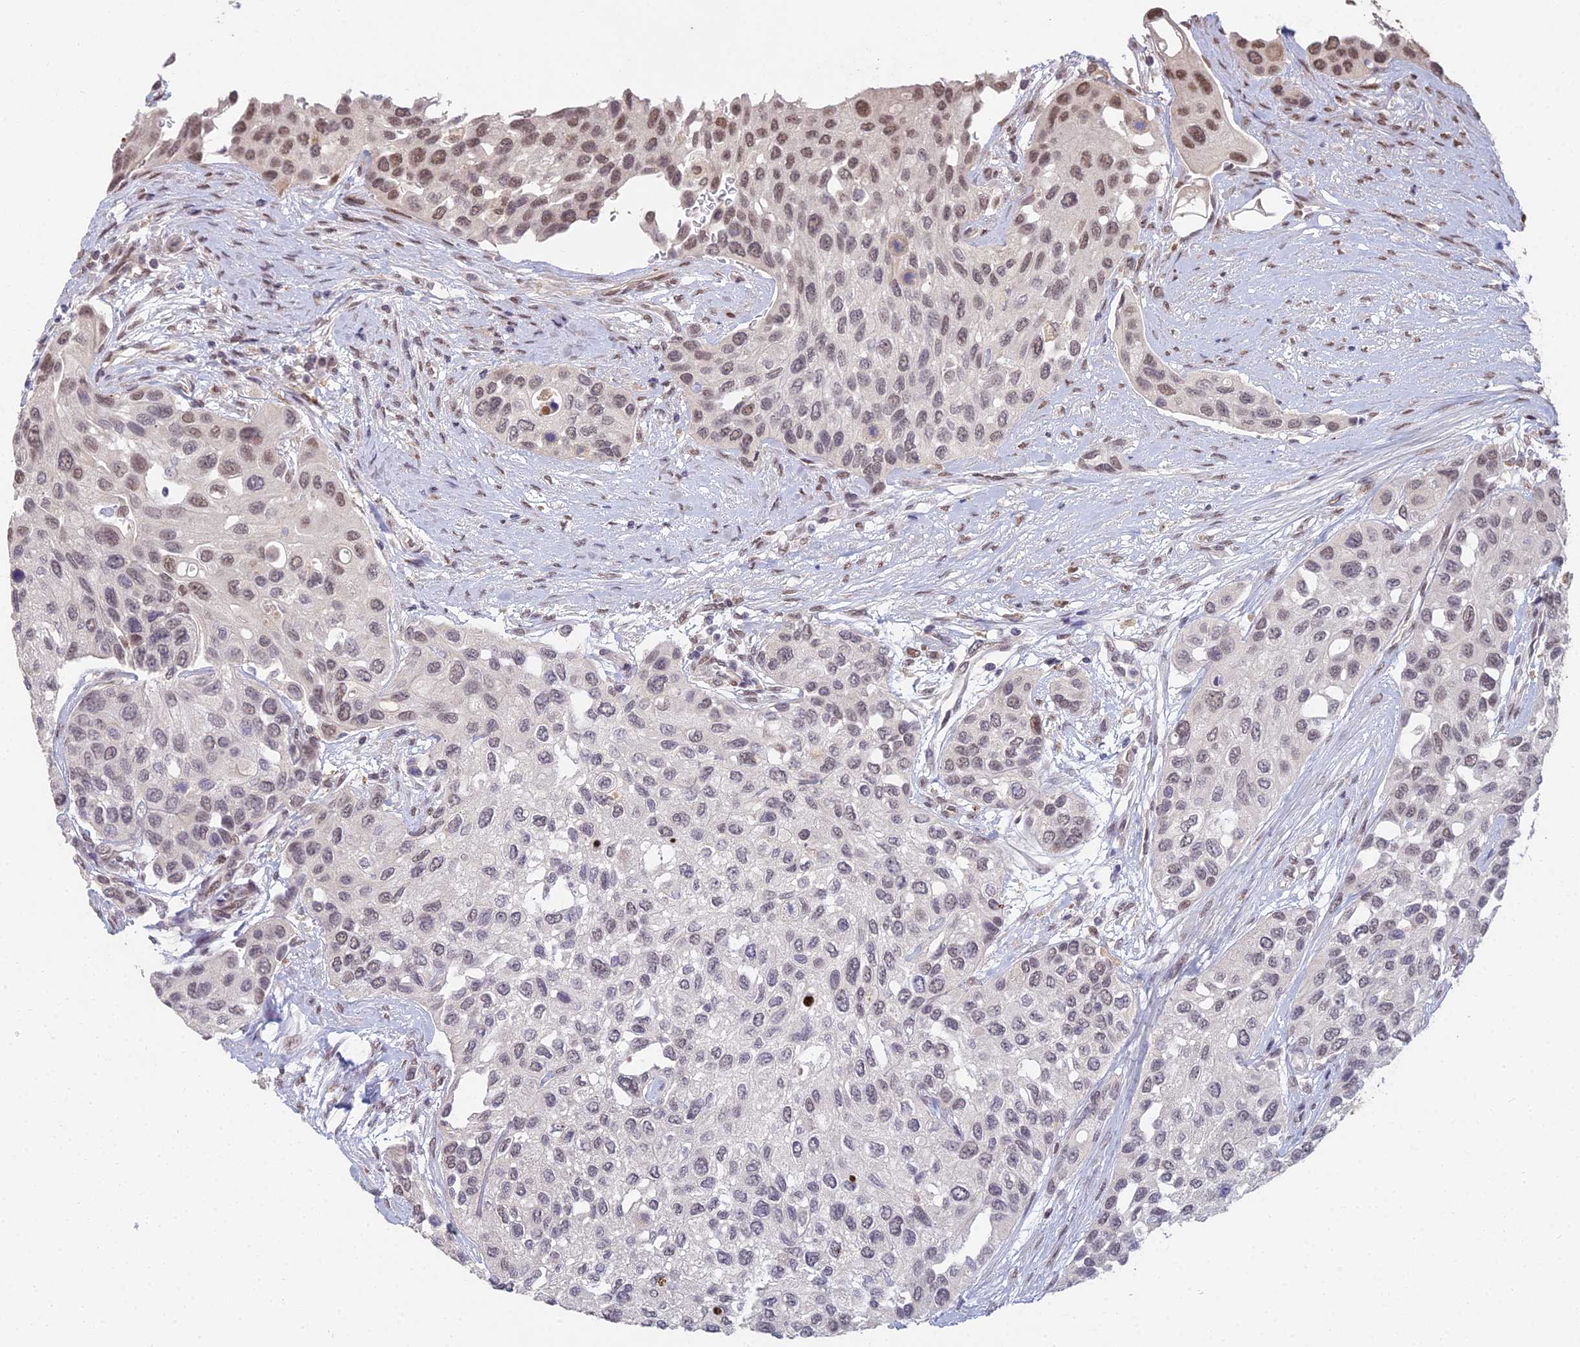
{"staining": {"intensity": "moderate", "quantity": "<25%", "location": "nuclear"}, "tissue": "urothelial cancer", "cell_type": "Tumor cells", "image_type": "cancer", "snomed": [{"axis": "morphology", "description": "Normal tissue, NOS"}, {"axis": "morphology", "description": "Urothelial carcinoma, High grade"}, {"axis": "topography", "description": "Vascular tissue"}, {"axis": "topography", "description": "Urinary bladder"}], "caption": "An image of urothelial carcinoma (high-grade) stained for a protein exhibits moderate nuclear brown staining in tumor cells.", "gene": "ABHD17A", "patient": {"sex": "female", "age": 56}}